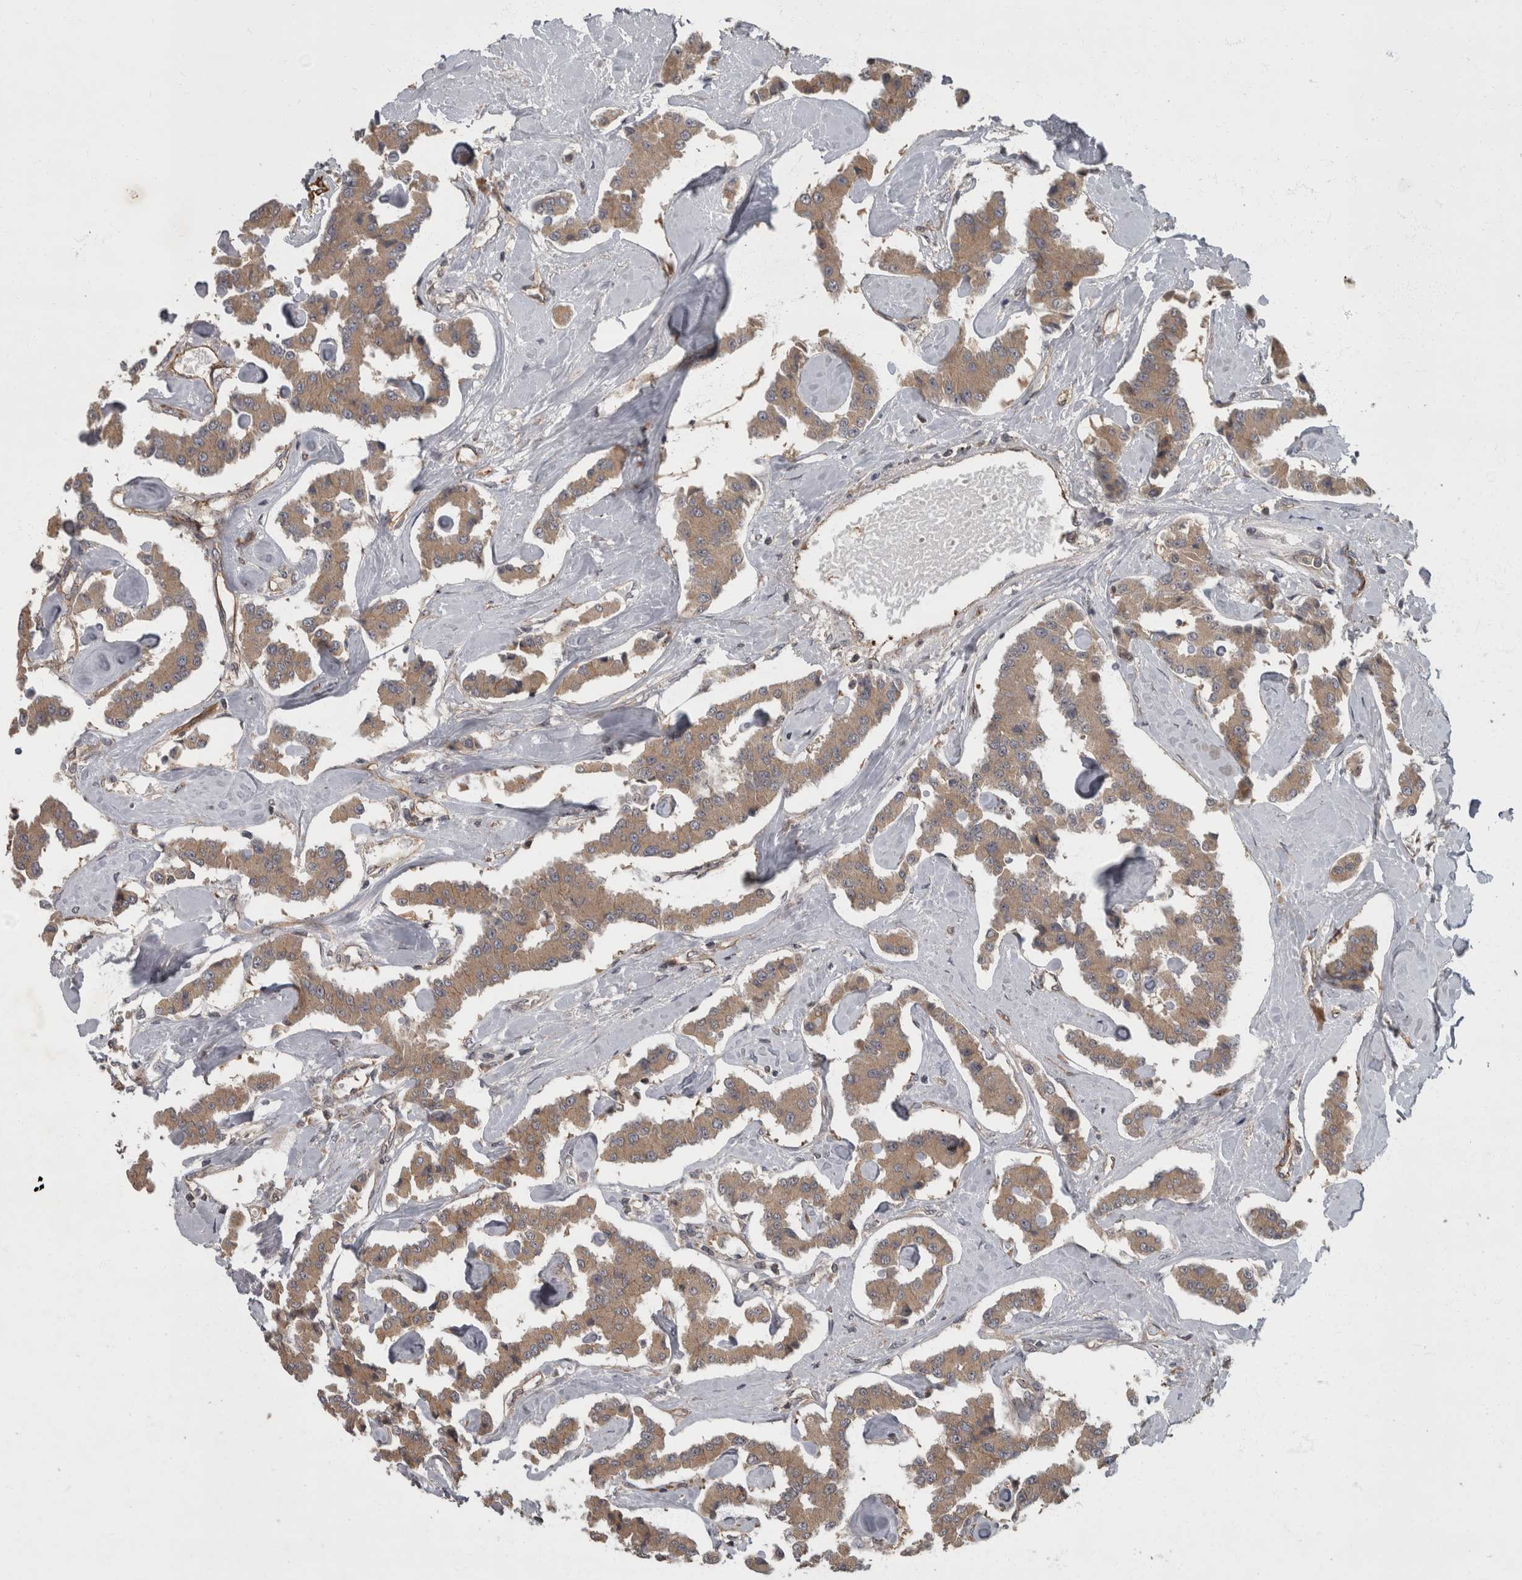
{"staining": {"intensity": "moderate", "quantity": ">75%", "location": "cytoplasmic/membranous"}, "tissue": "carcinoid", "cell_type": "Tumor cells", "image_type": "cancer", "snomed": [{"axis": "morphology", "description": "Carcinoid, malignant, NOS"}, {"axis": "topography", "description": "Pancreas"}], "caption": "Carcinoid was stained to show a protein in brown. There is medium levels of moderate cytoplasmic/membranous positivity in about >75% of tumor cells.", "gene": "VEGFD", "patient": {"sex": "male", "age": 41}}